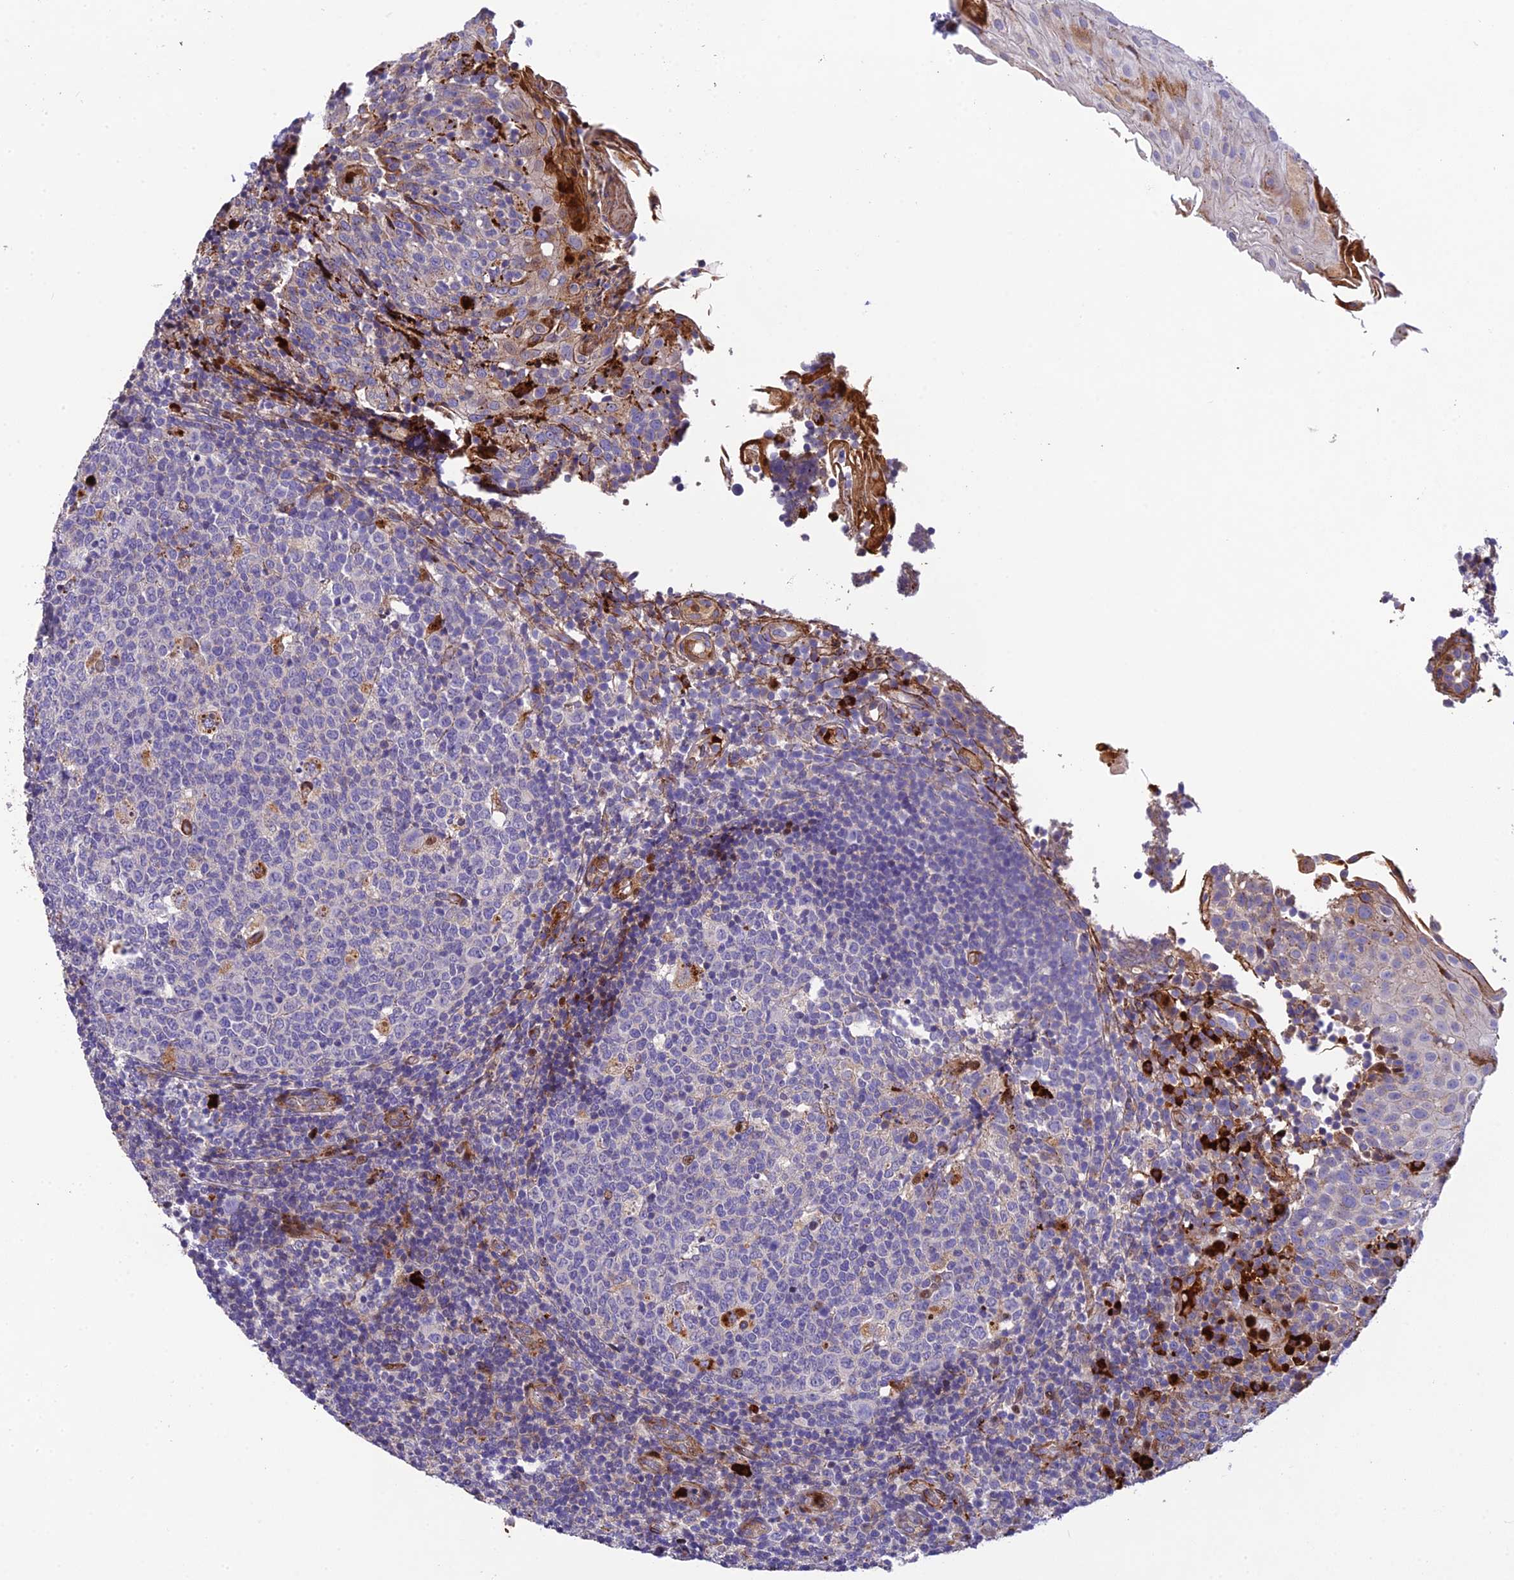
{"staining": {"intensity": "moderate", "quantity": "<25%", "location": "cytoplasmic/membranous"}, "tissue": "tonsil", "cell_type": "Germinal center cells", "image_type": "normal", "snomed": [{"axis": "morphology", "description": "Normal tissue, NOS"}, {"axis": "topography", "description": "Tonsil"}], "caption": "A photomicrograph showing moderate cytoplasmic/membranous staining in approximately <25% of germinal center cells in normal tonsil, as visualized by brown immunohistochemical staining.", "gene": "CPSF4L", "patient": {"sex": "female", "age": 19}}